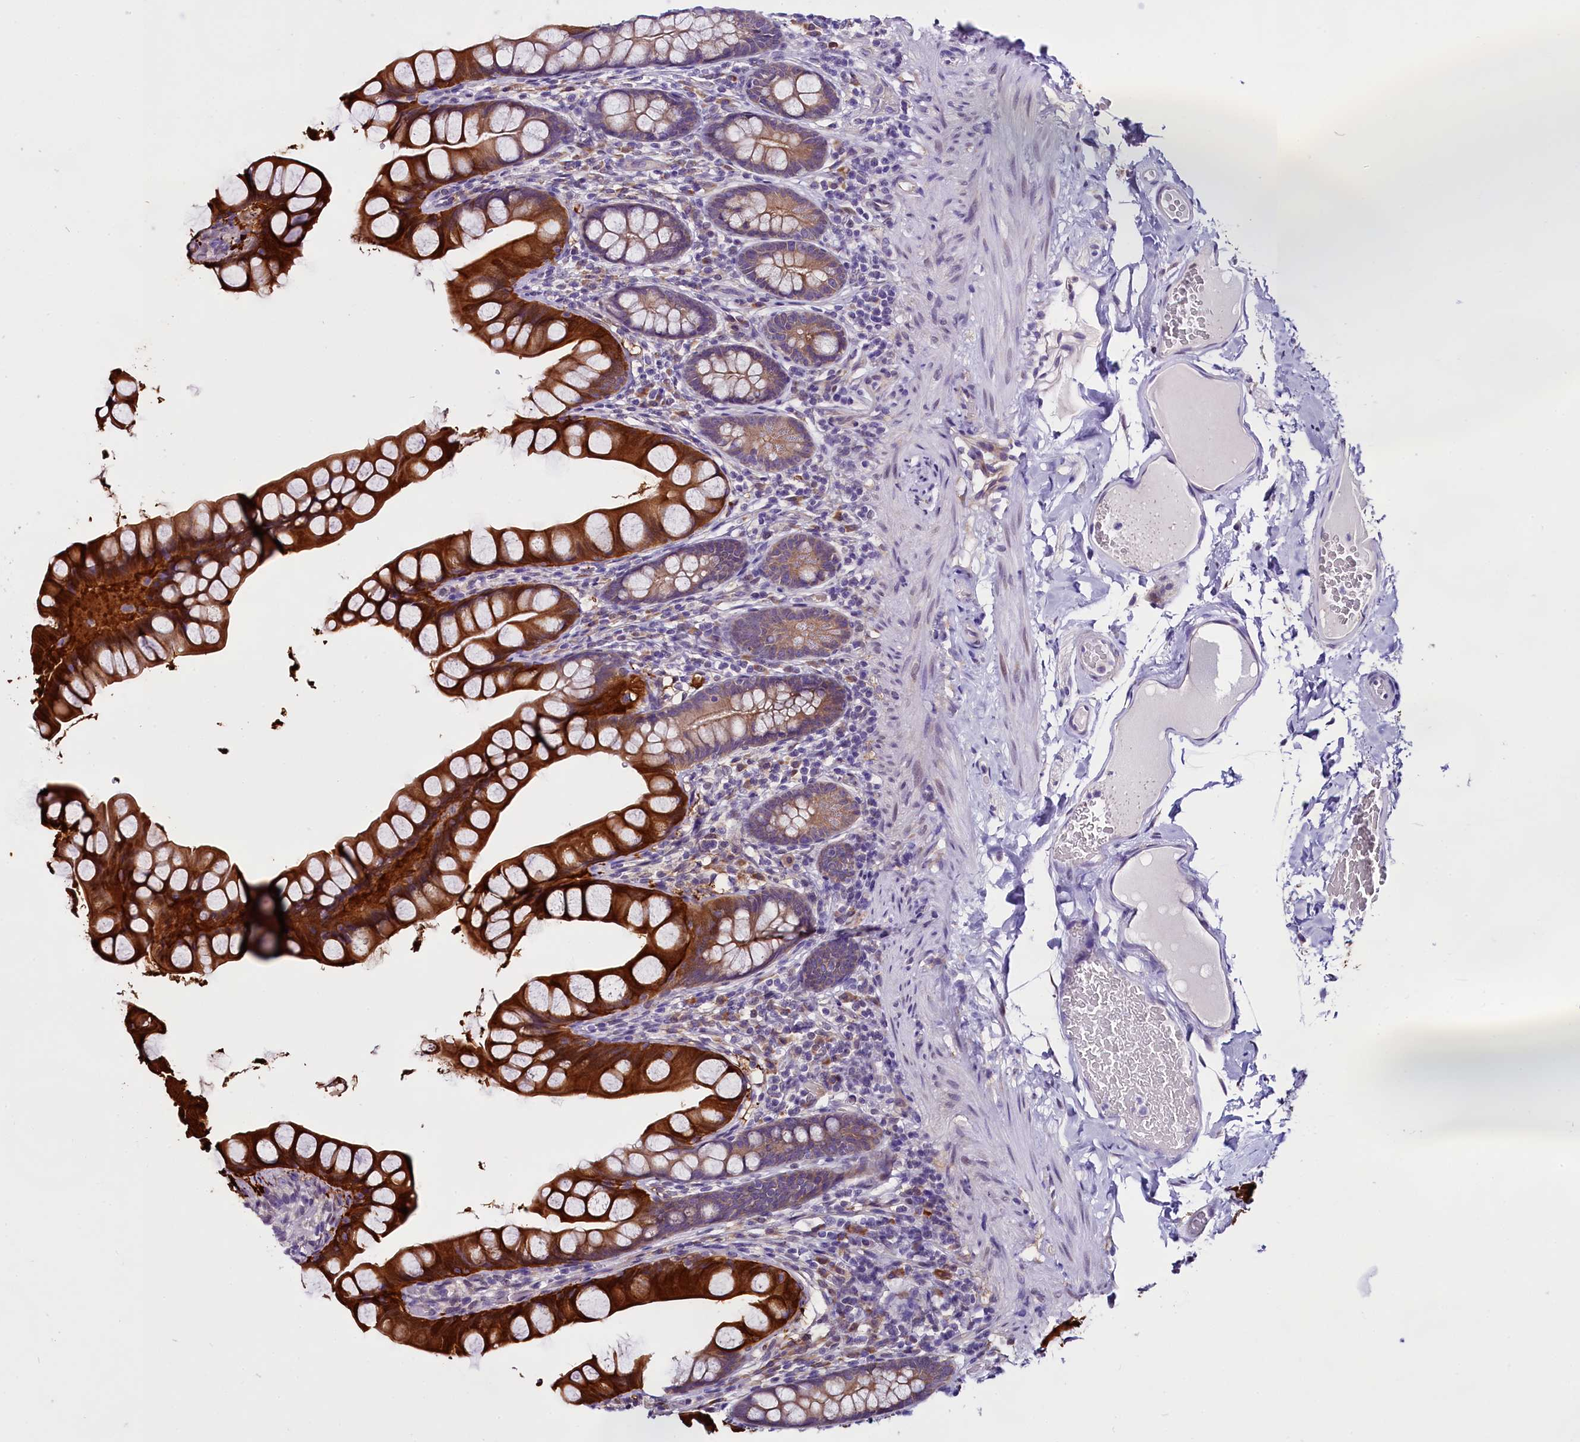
{"staining": {"intensity": "strong", "quantity": "25%-75%", "location": "cytoplasmic/membranous"}, "tissue": "small intestine", "cell_type": "Glandular cells", "image_type": "normal", "snomed": [{"axis": "morphology", "description": "Normal tissue, NOS"}, {"axis": "topography", "description": "Small intestine"}], "caption": "The micrograph exhibits immunohistochemical staining of unremarkable small intestine. There is strong cytoplasmic/membranous positivity is identified in about 25%-75% of glandular cells.", "gene": "UACA", "patient": {"sex": "male", "age": 70}}